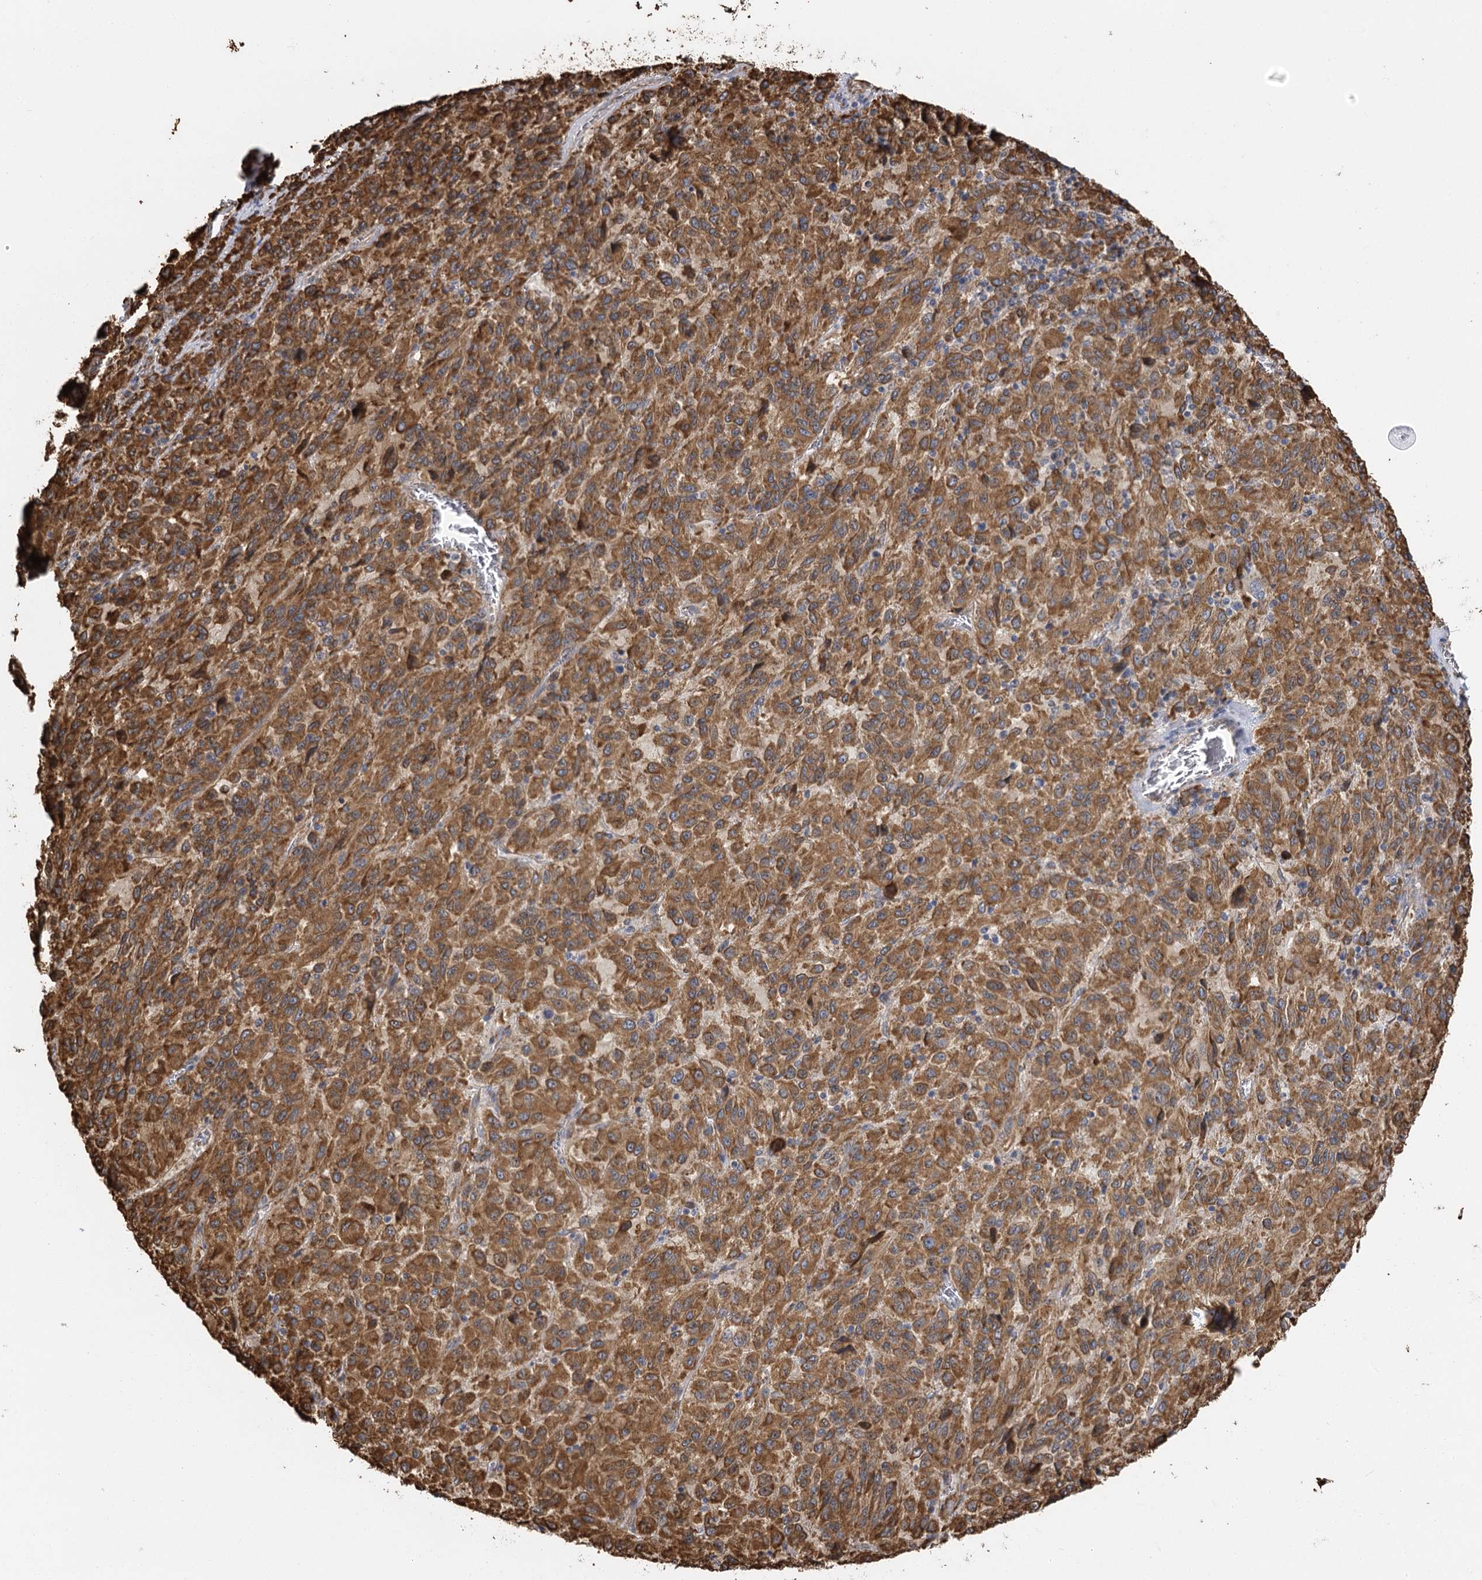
{"staining": {"intensity": "moderate", "quantity": ">75%", "location": "cytoplasmic/membranous"}, "tissue": "melanoma", "cell_type": "Tumor cells", "image_type": "cancer", "snomed": [{"axis": "morphology", "description": "Malignant melanoma, Metastatic site"}, {"axis": "topography", "description": "Lung"}], "caption": "DAB (3,3'-diaminobenzidine) immunohistochemical staining of human malignant melanoma (metastatic site) exhibits moderate cytoplasmic/membranous protein positivity in about >75% of tumor cells.", "gene": "IL11RA", "patient": {"sex": "male", "age": 64}}